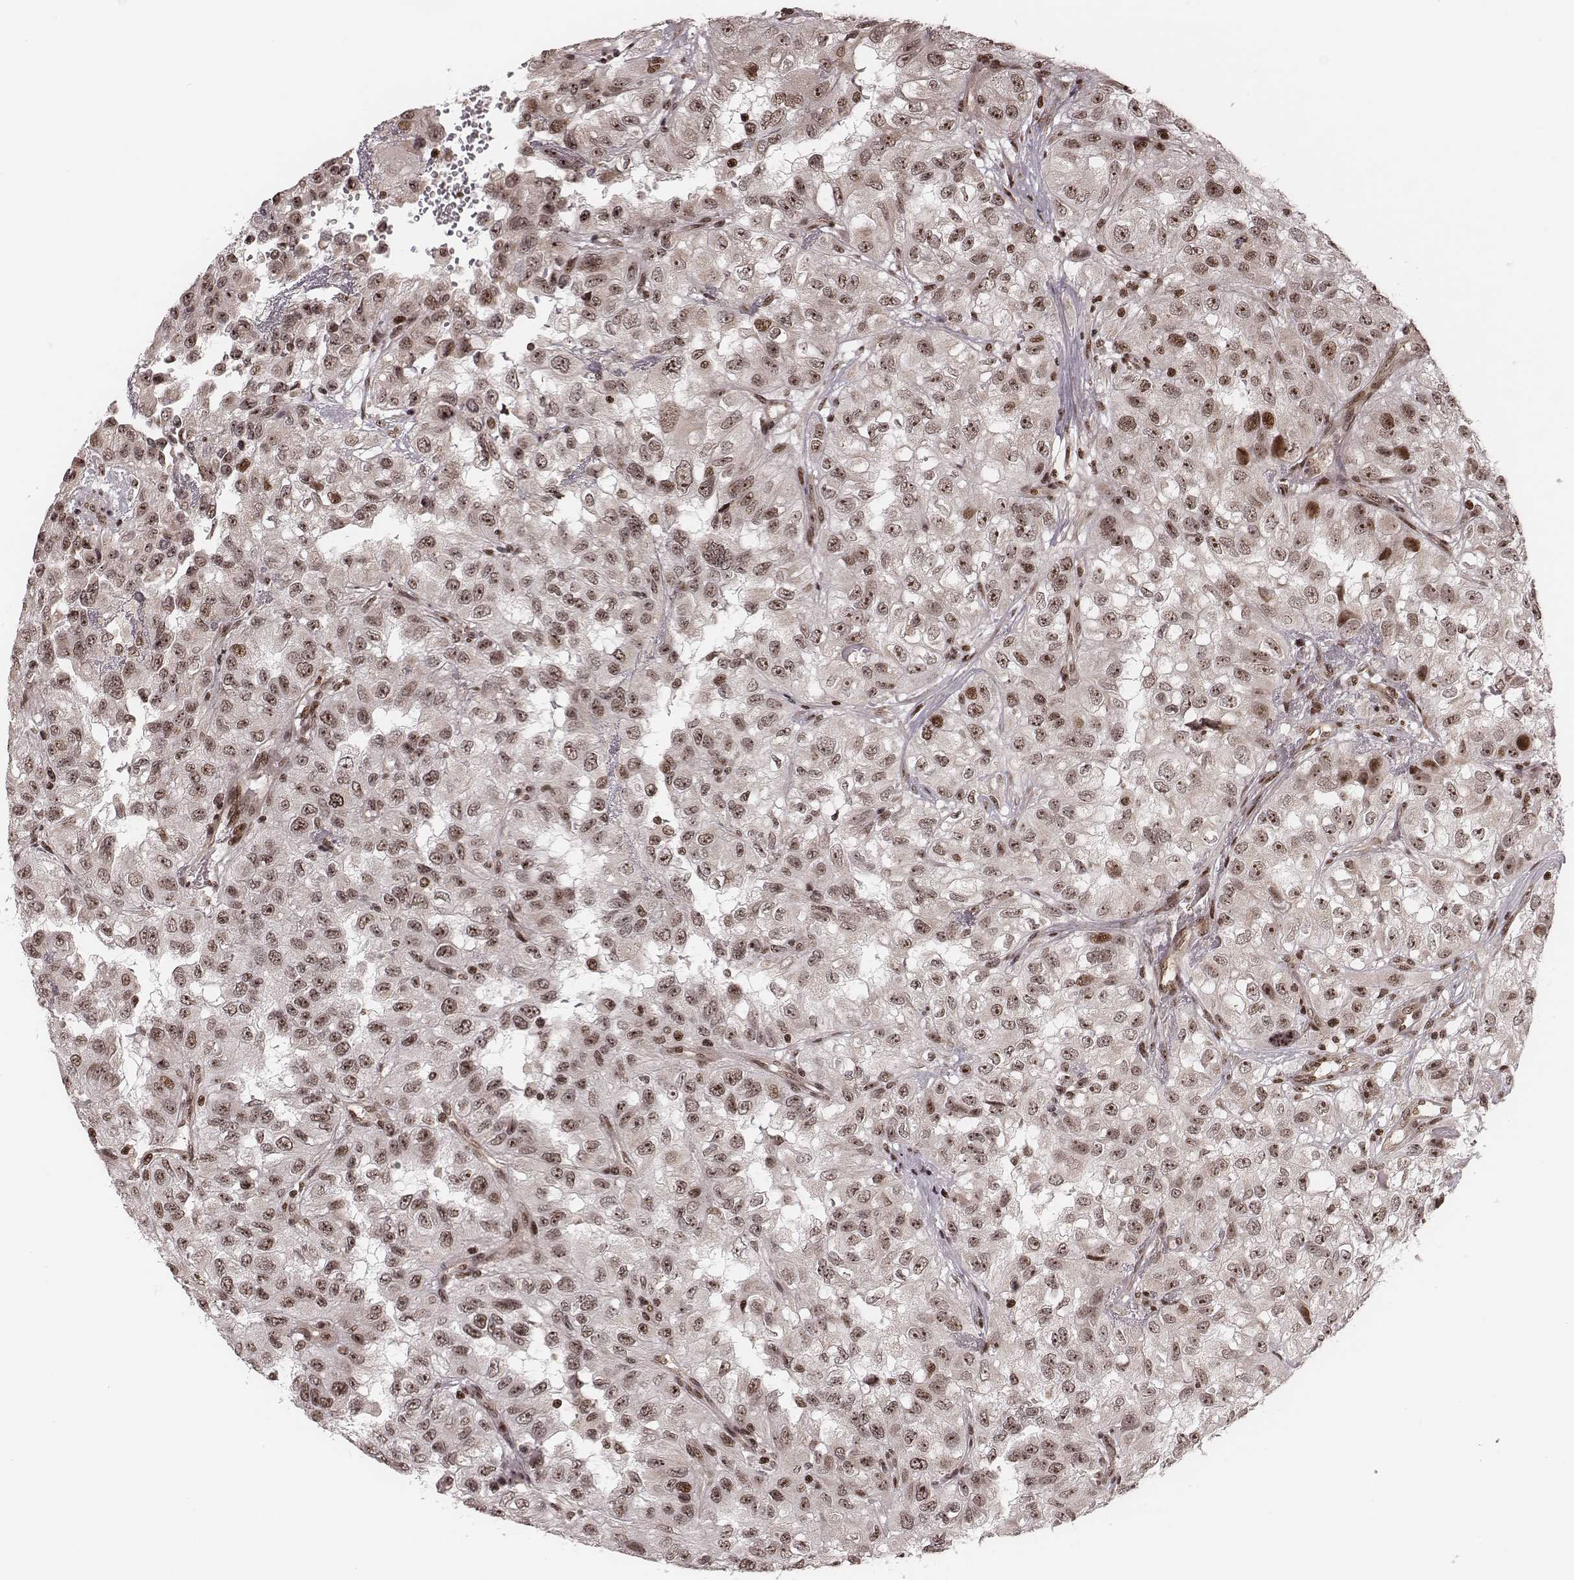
{"staining": {"intensity": "weak", "quantity": "25%-75%", "location": "nuclear"}, "tissue": "renal cancer", "cell_type": "Tumor cells", "image_type": "cancer", "snomed": [{"axis": "morphology", "description": "Adenocarcinoma, NOS"}, {"axis": "topography", "description": "Kidney"}], "caption": "Renal adenocarcinoma was stained to show a protein in brown. There is low levels of weak nuclear positivity in approximately 25%-75% of tumor cells. (Brightfield microscopy of DAB IHC at high magnification).", "gene": "VRK3", "patient": {"sex": "male", "age": 64}}